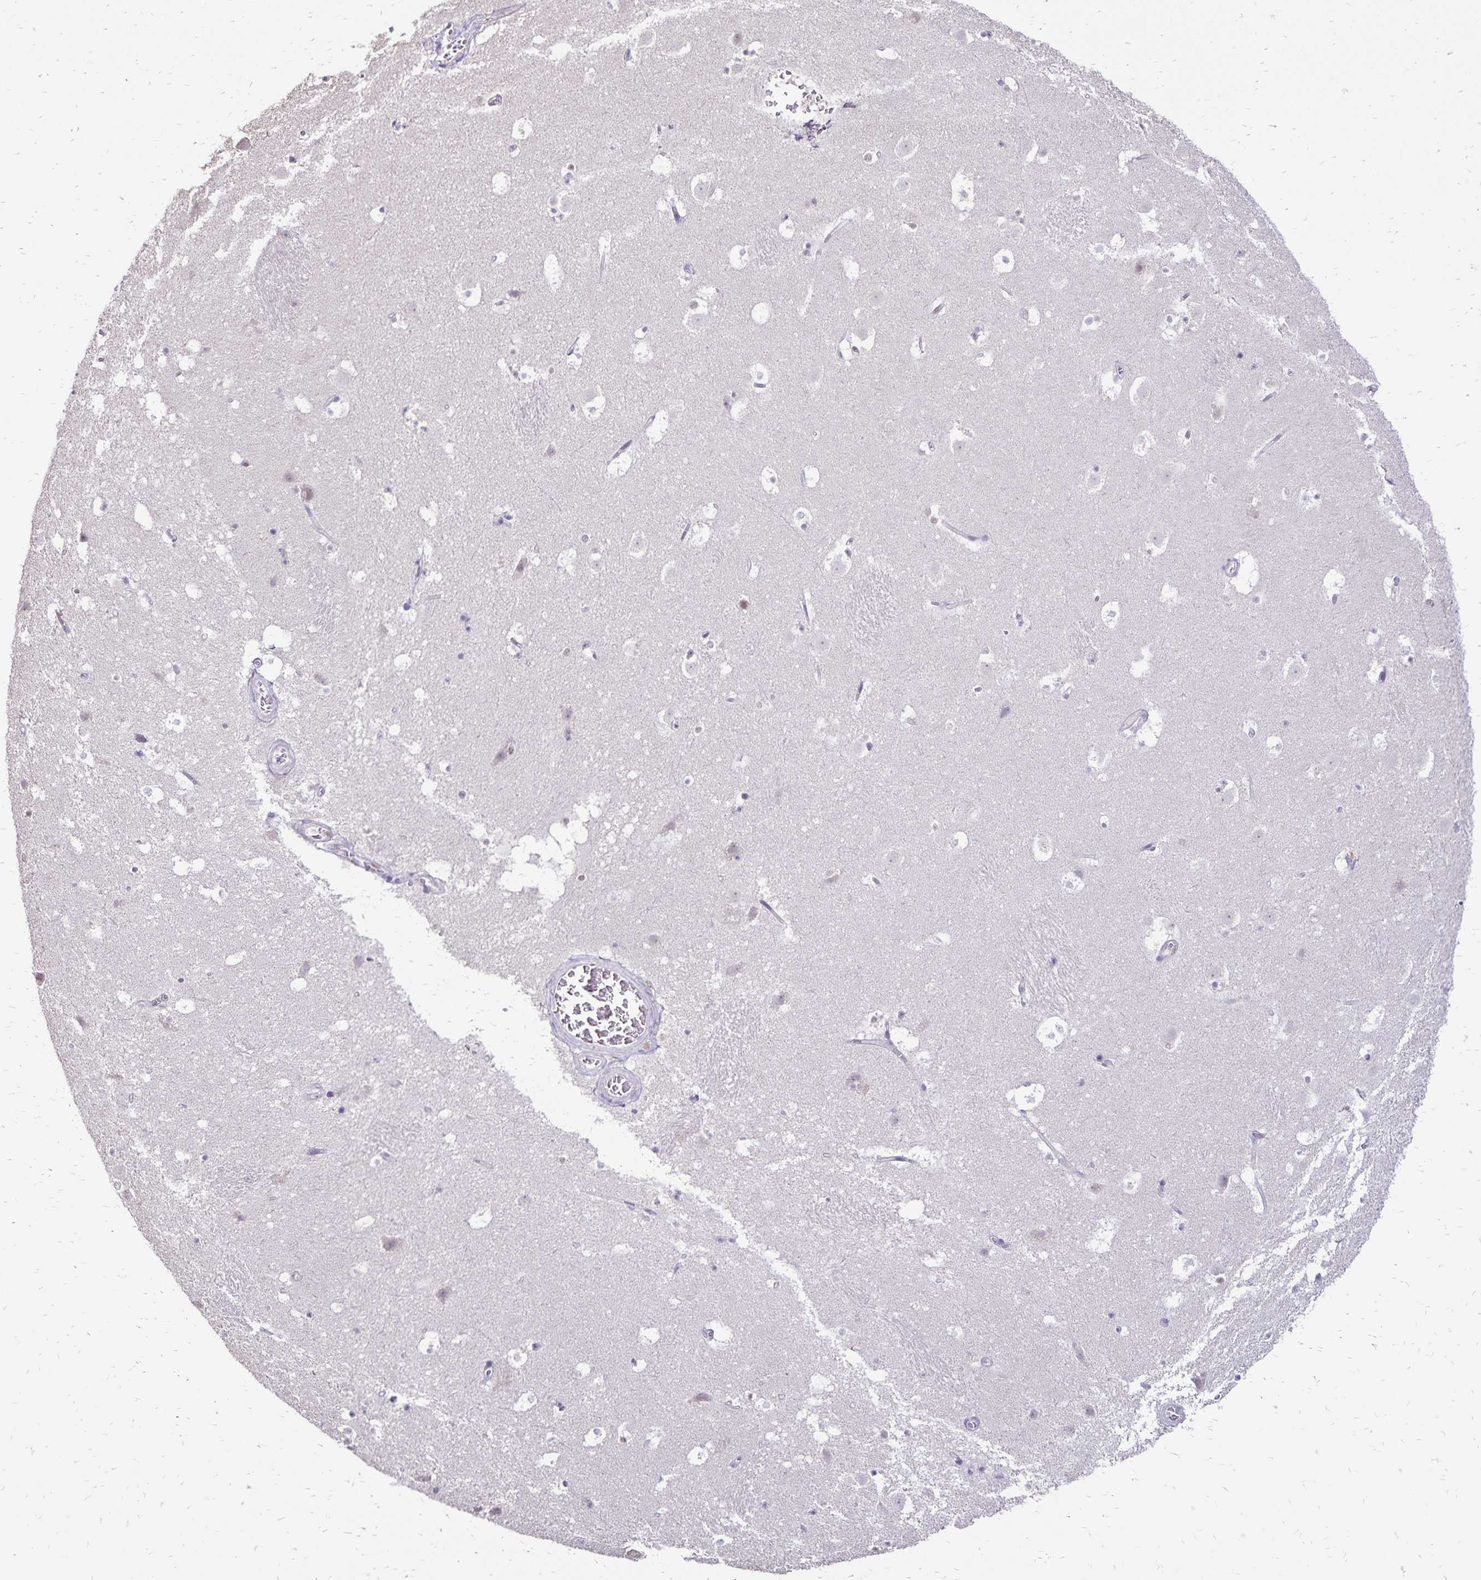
{"staining": {"intensity": "negative", "quantity": "none", "location": "none"}, "tissue": "caudate", "cell_type": "Glial cells", "image_type": "normal", "snomed": [{"axis": "morphology", "description": "Normal tissue, NOS"}, {"axis": "topography", "description": "Lateral ventricle wall"}], "caption": "High magnification brightfield microscopy of unremarkable caudate stained with DAB (3,3'-diaminobenzidine) (brown) and counterstained with hematoxylin (blue): glial cells show no significant staining.", "gene": "POLB", "patient": {"sex": "male", "age": 37}}